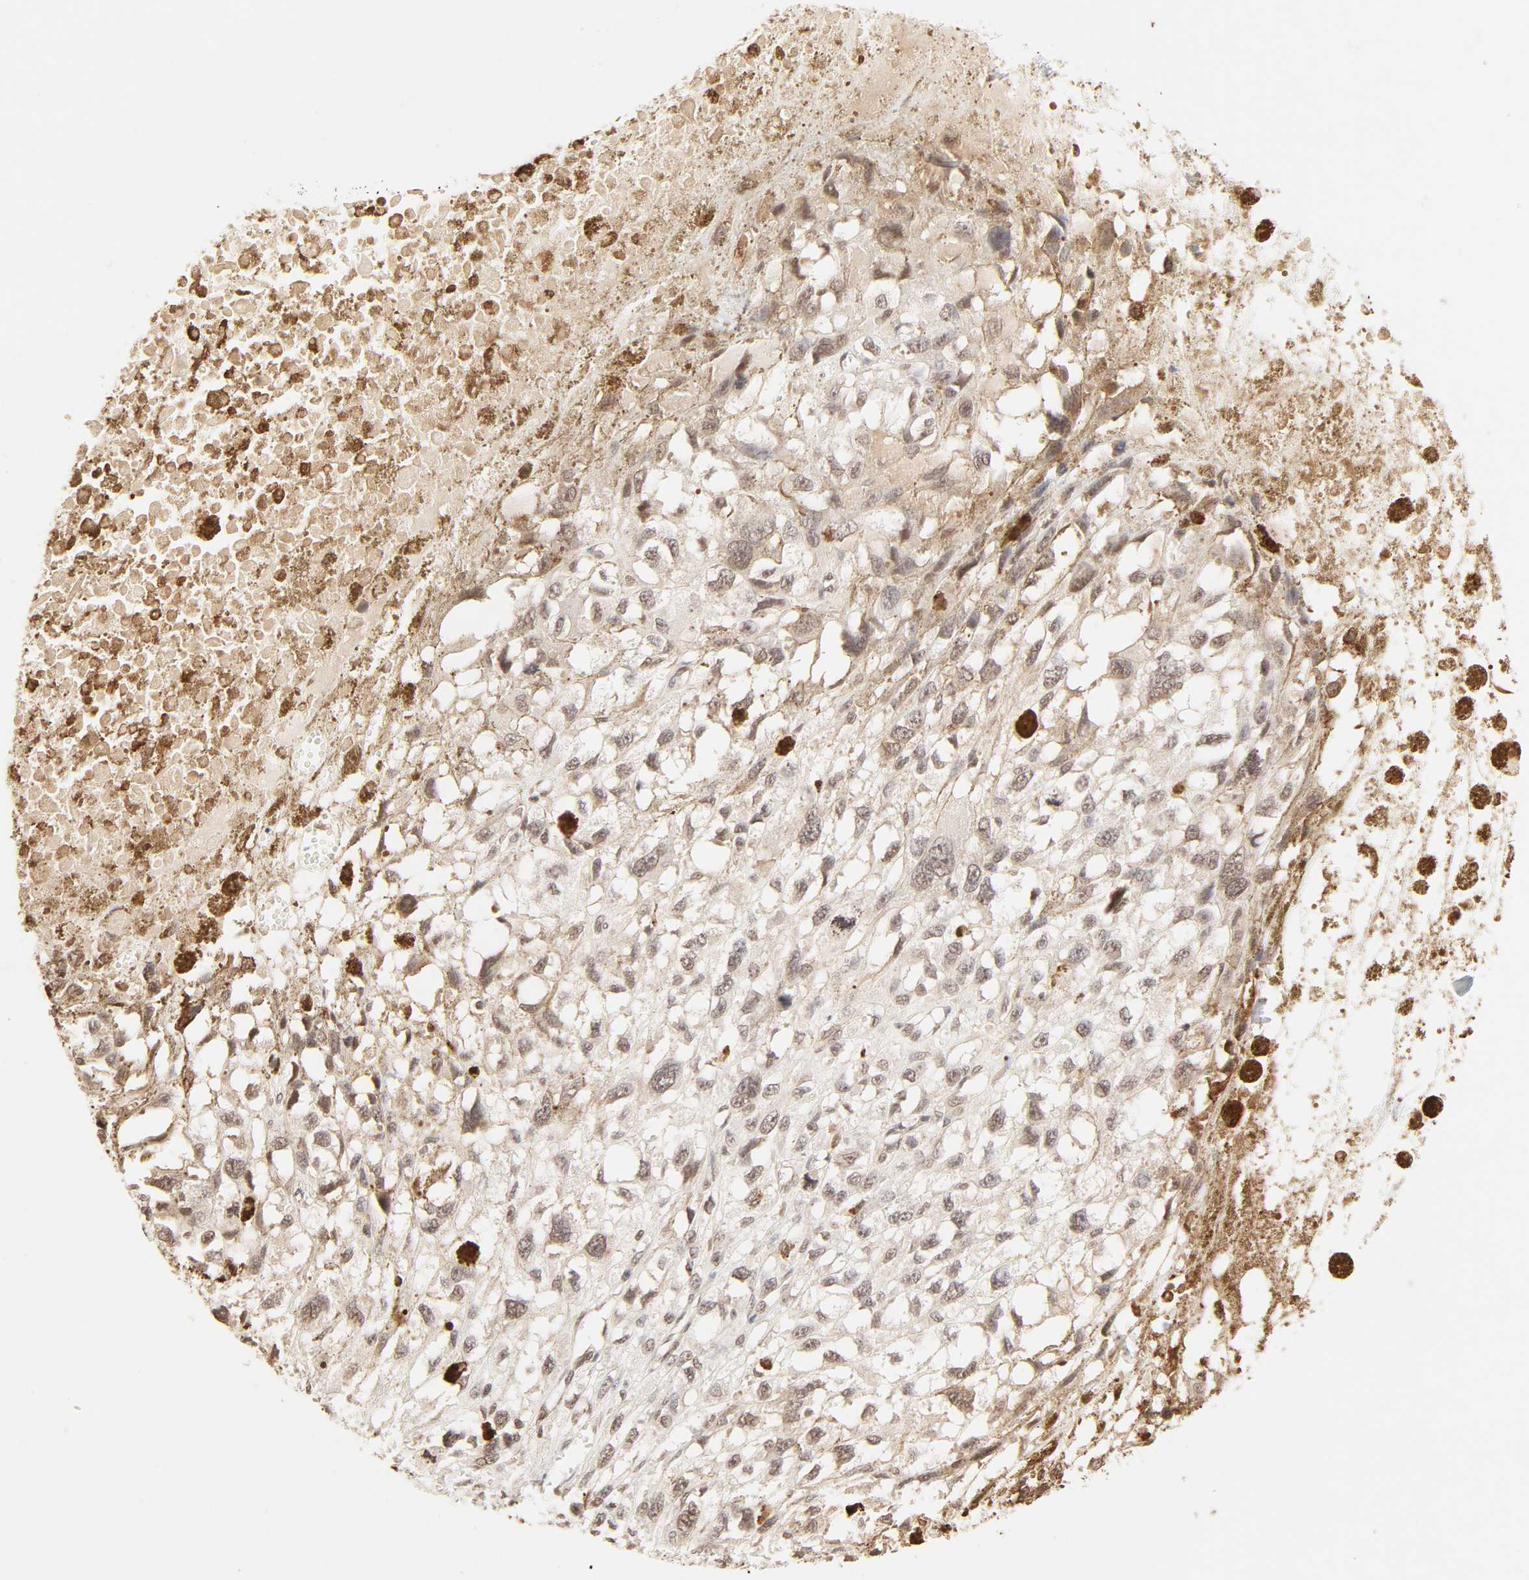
{"staining": {"intensity": "moderate", "quantity": "25%-75%", "location": "cytoplasmic/membranous,nuclear"}, "tissue": "melanoma", "cell_type": "Tumor cells", "image_type": "cancer", "snomed": [{"axis": "morphology", "description": "Malignant melanoma, Metastatic site"}, {"axis": "topography", "description": "Lymph node"}], "caption": "DAB (3,3'-diaminobenzidine) immunohistochemical staining of human malignant melanoma (metastatic site) demonstrates moderate cytoplasmic/membranous and nuclear protein expression in about 25%-75% of tumor cells.", "gene": "TBL1X", "patient": {"sex": "male", "age": 59}}